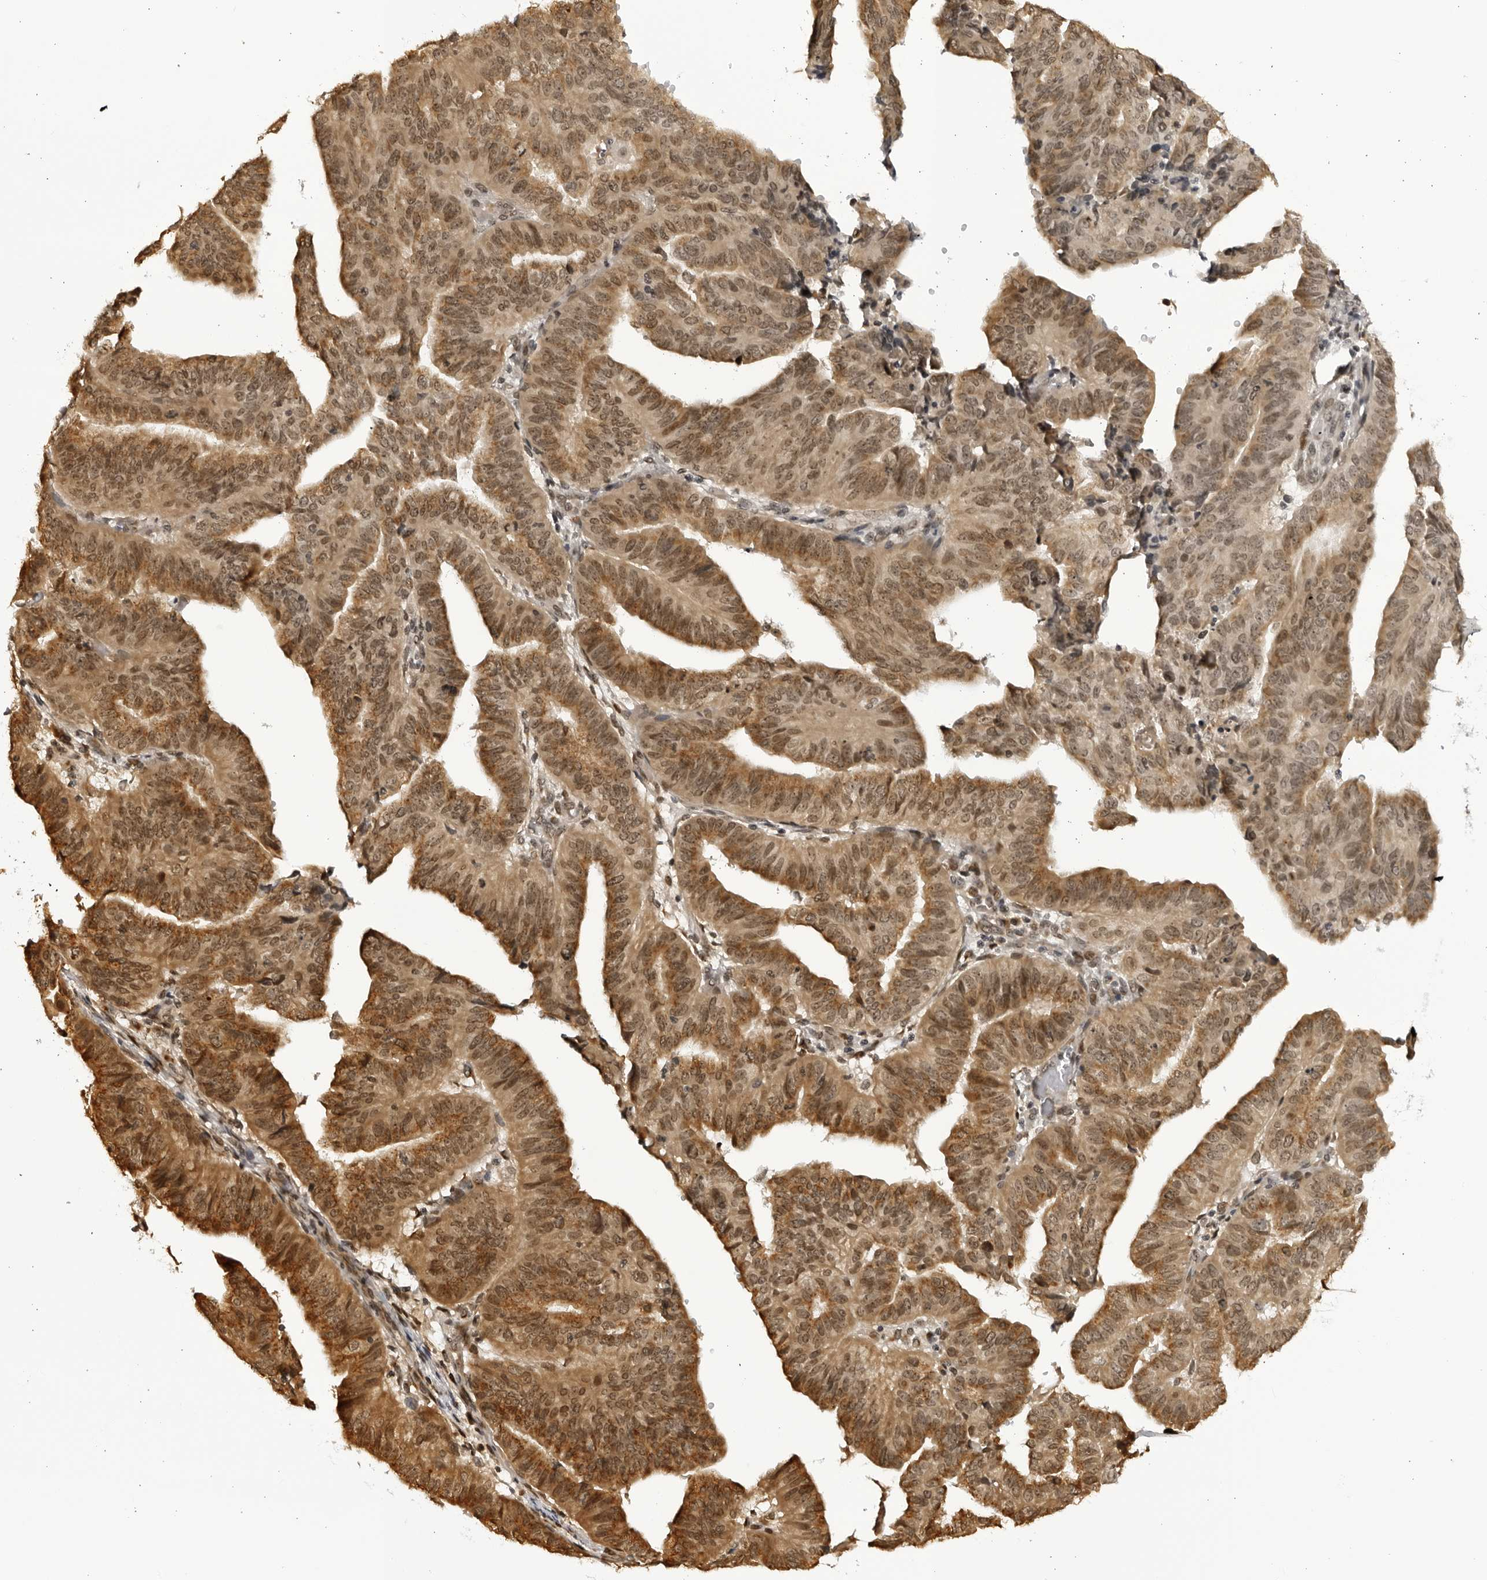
{"staining": {"intensity": "moderate", "quantity": ">75%", "location": "cytoplasmic/membranous,nuclear"}, "tissue": "endometrial cancer", "cell_type": "Tumor cells", "image_type": "cancer", "snomed": [{"axis": "morphology", "description": "Adenocarcinoma, NOS"}, {"axis": "topography", "description": "Uterus"}], "caption": "Protein analysis of endometrial cancer (adenocarcinoma) tissue reveals moderate cytoplasmic/membranous and nuclear expression in about >75% of tumor cells.", "gene": "RASGEF1C", "patient": {"sex": "female", "age": 77}}